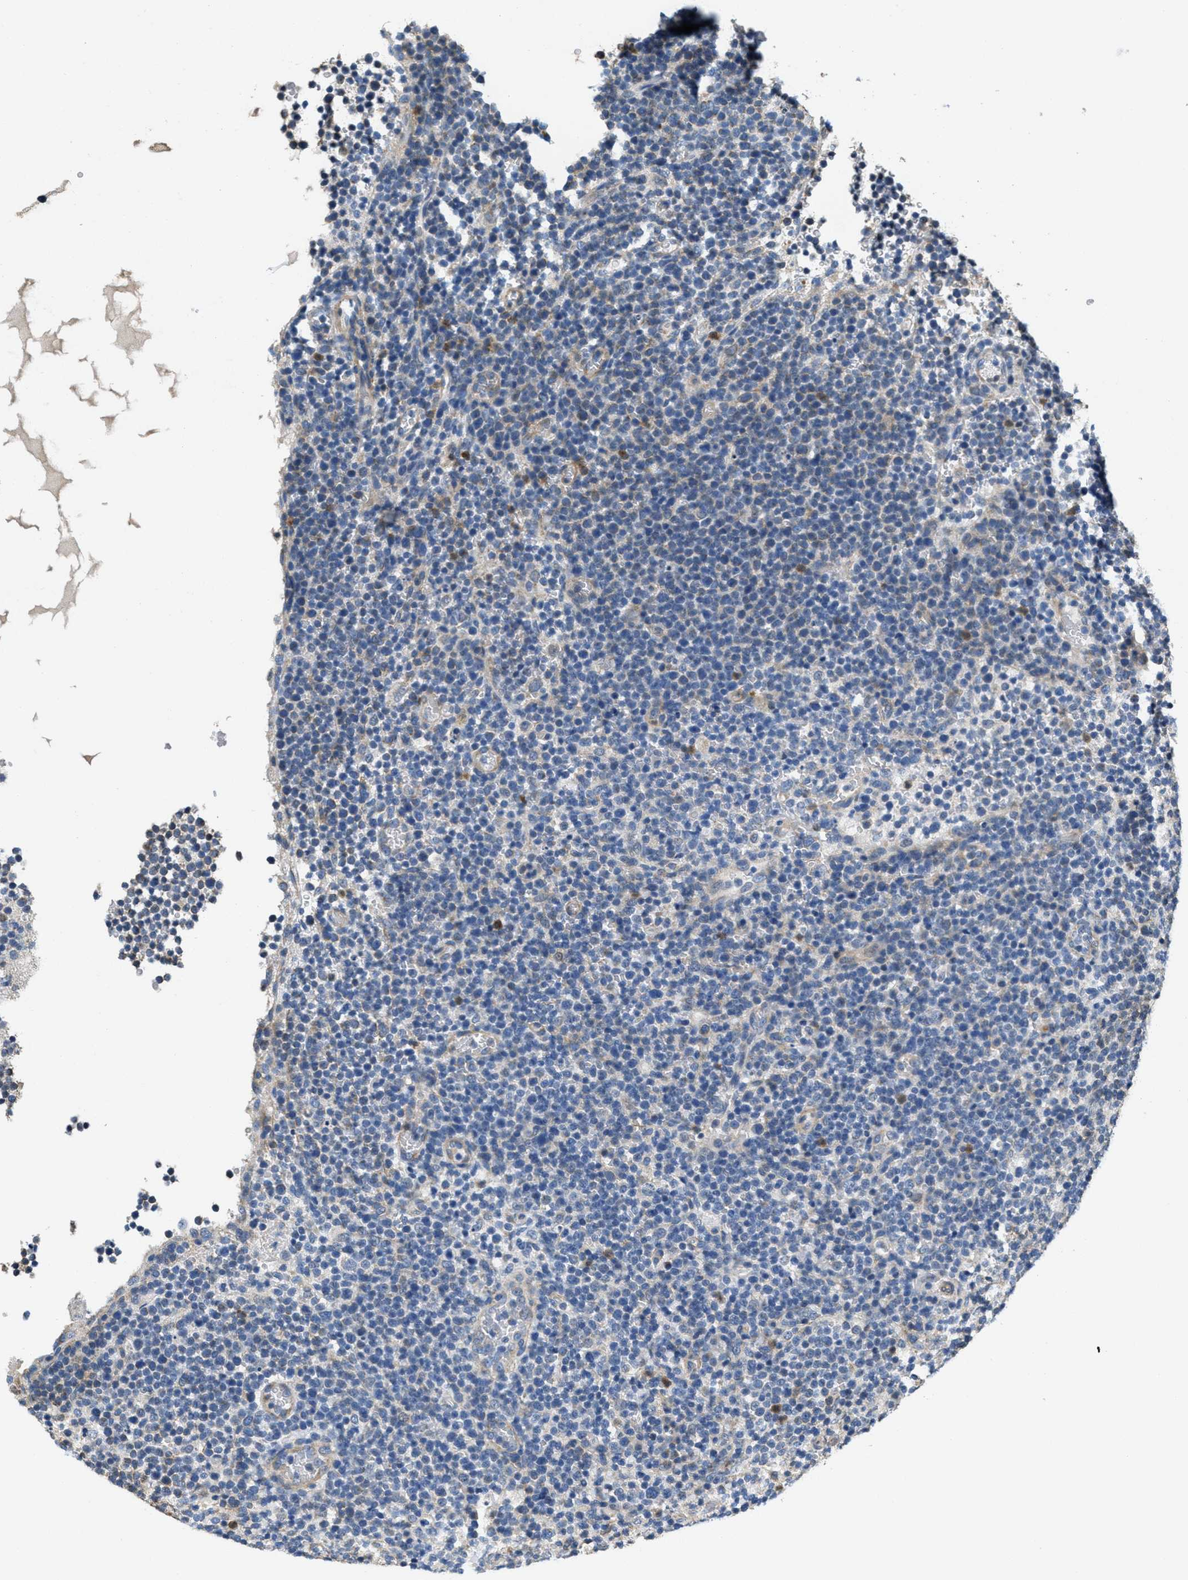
{"staining": {"intensity": "negative", "quantity": "none", "location": "none"}, "tissue": "lymphoma", "cell_type": "Tumor cells", "image_type": "cancer", "snomed": [{"axis": "morphology", "description": "Malignant lymphoma, non-Hodgkin's type, High grade"}, {"axis": "topography", "description": "Lymph node"}], "caption": "DAB (3,3'-diaminobenzidine) immunohistochemical staining of lymphoma displays no significant expression in tumor cells.", "gene": "TOMM70", "patient": {"sex": "male", "age": 61}}